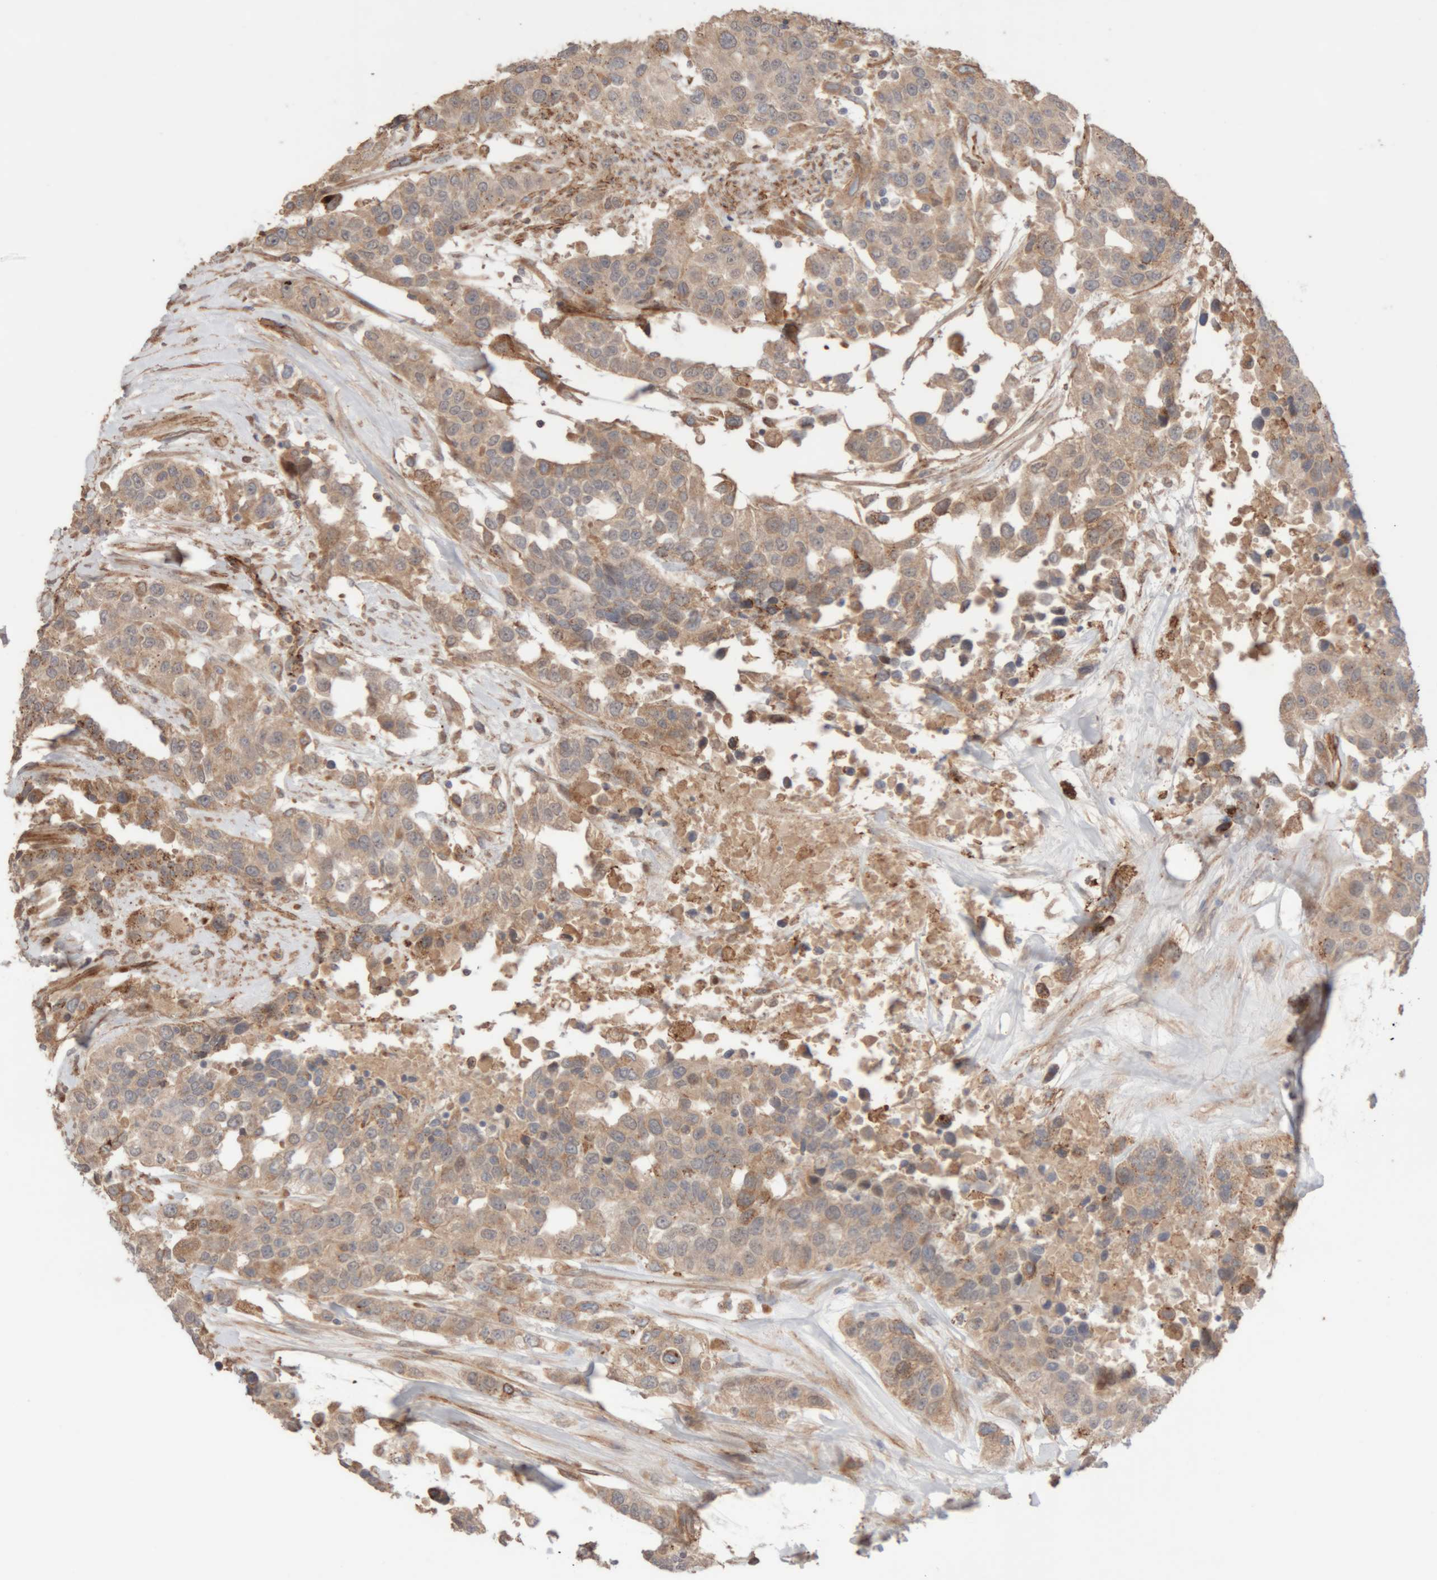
{"staining": {"intensity": "weak", "quantity": ">75%", "location": "cytoplasmic/membranous"}, "tissue": "urothelial cancer", "cell_type": "Tumor cells", "image_type": "cancer", "snomed": [{"axis": "morphology", "description": "Urothelial carcinoma, High grade"}, {"axis": "topography", "description": "Urinary bladder"}], "caption": "Urothelial cancer tissue shows weak cytoplasmic/membranous expression in about >75% of tumor cells (DAB IHC with brightfield microscopy, high magnification).", "gene": "RAB32", "patient": {"sex": "female", "age": 80}}